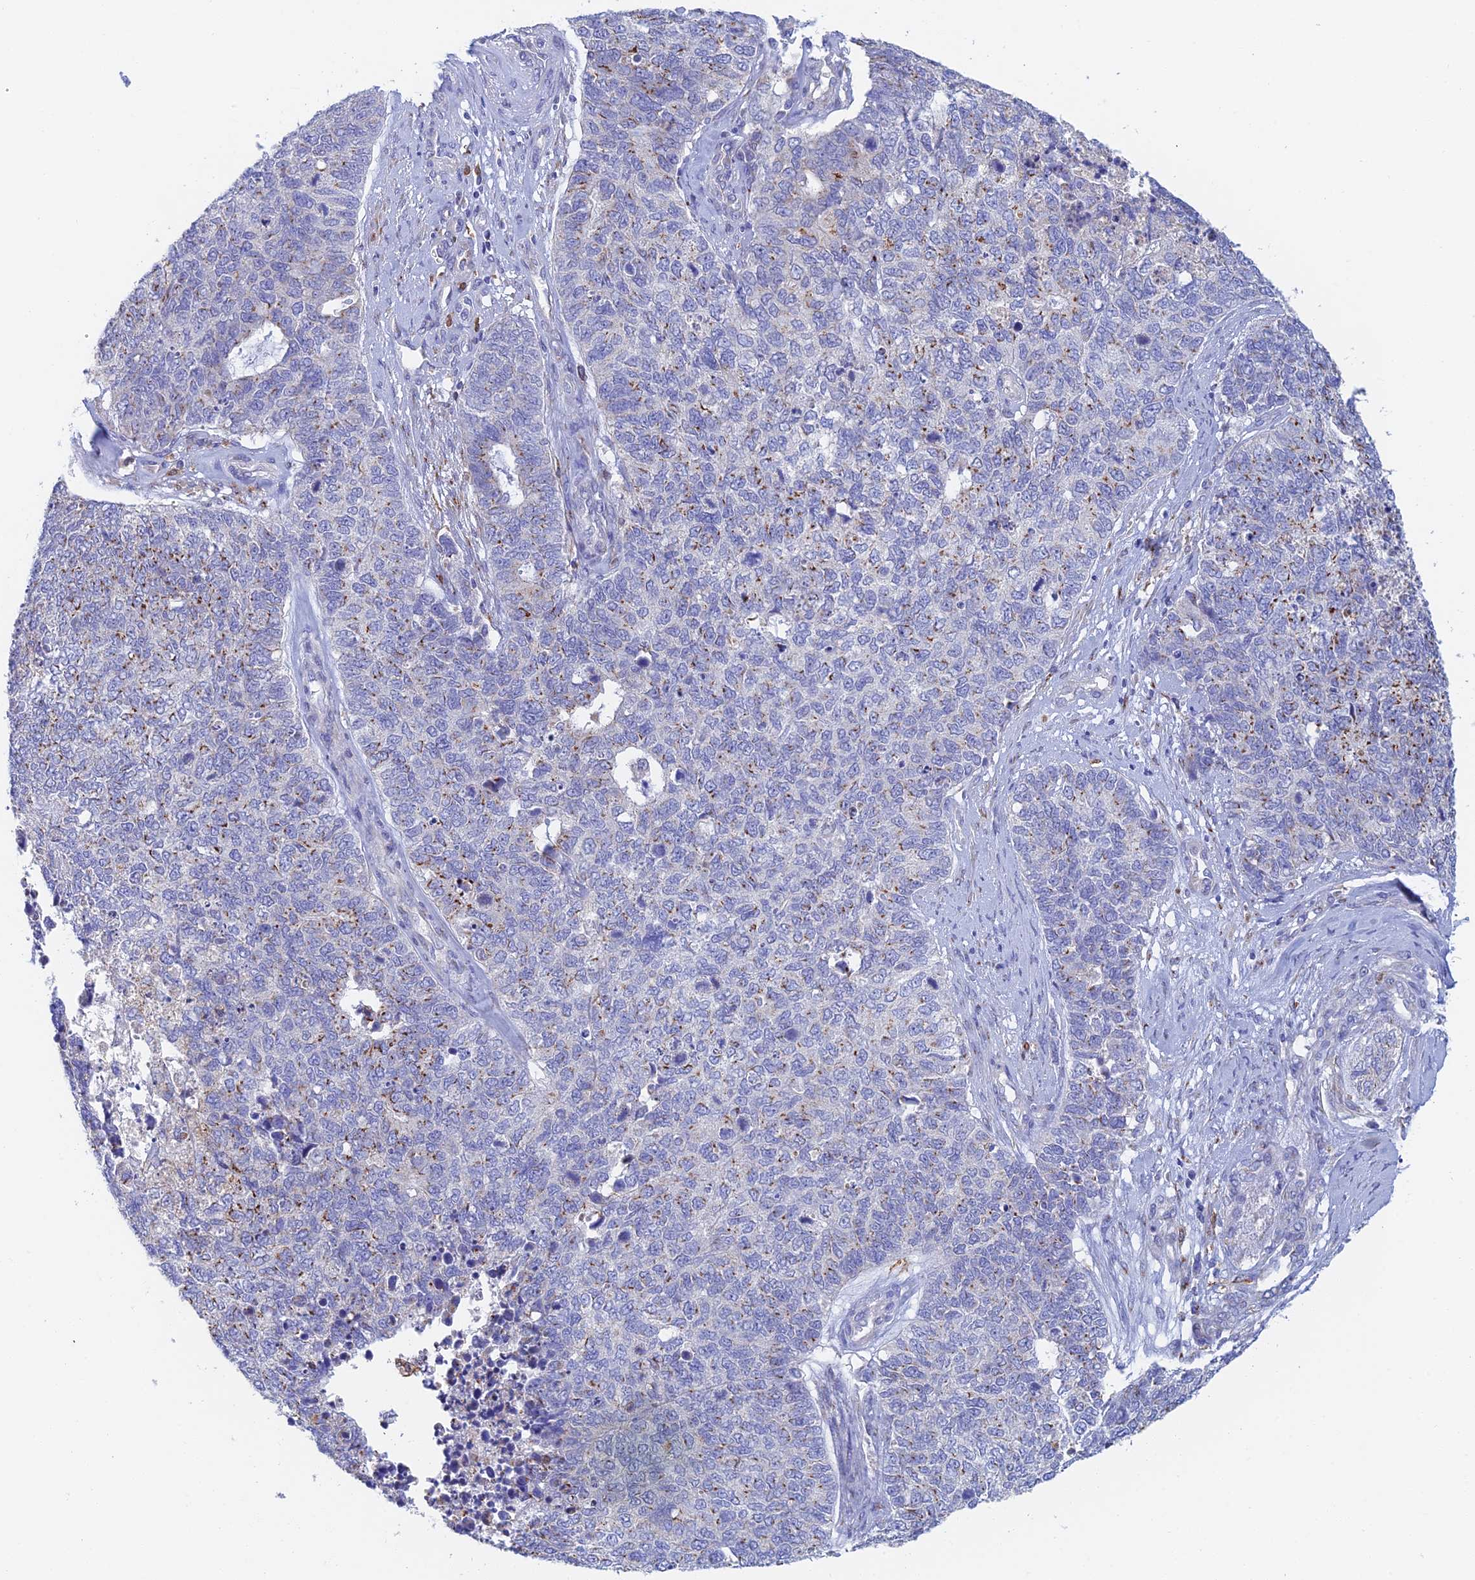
{"staining": {"intensity": "strong", "quantity": "<25%", "location": "cytoplasmic/membranous"}, "tissue": "cervical cancer", "cell_type": "Tumor cells", "image_type": "cancer", "snomed": [{"axis": "morphology", "description": "Squamous cell carcinoma, NOS"}, {"axis": "topography", "description": "Cervix"}], "caption": "A micrograph showing strong cytoplasmic/membranous staining in approximately <25% of tumor cells in squamous cell carcinoma (cervical), as visualized by brown immunohistochemical staining.", "gene": "SLC24A3", "patient": {"sex": "female", "age": 63}}